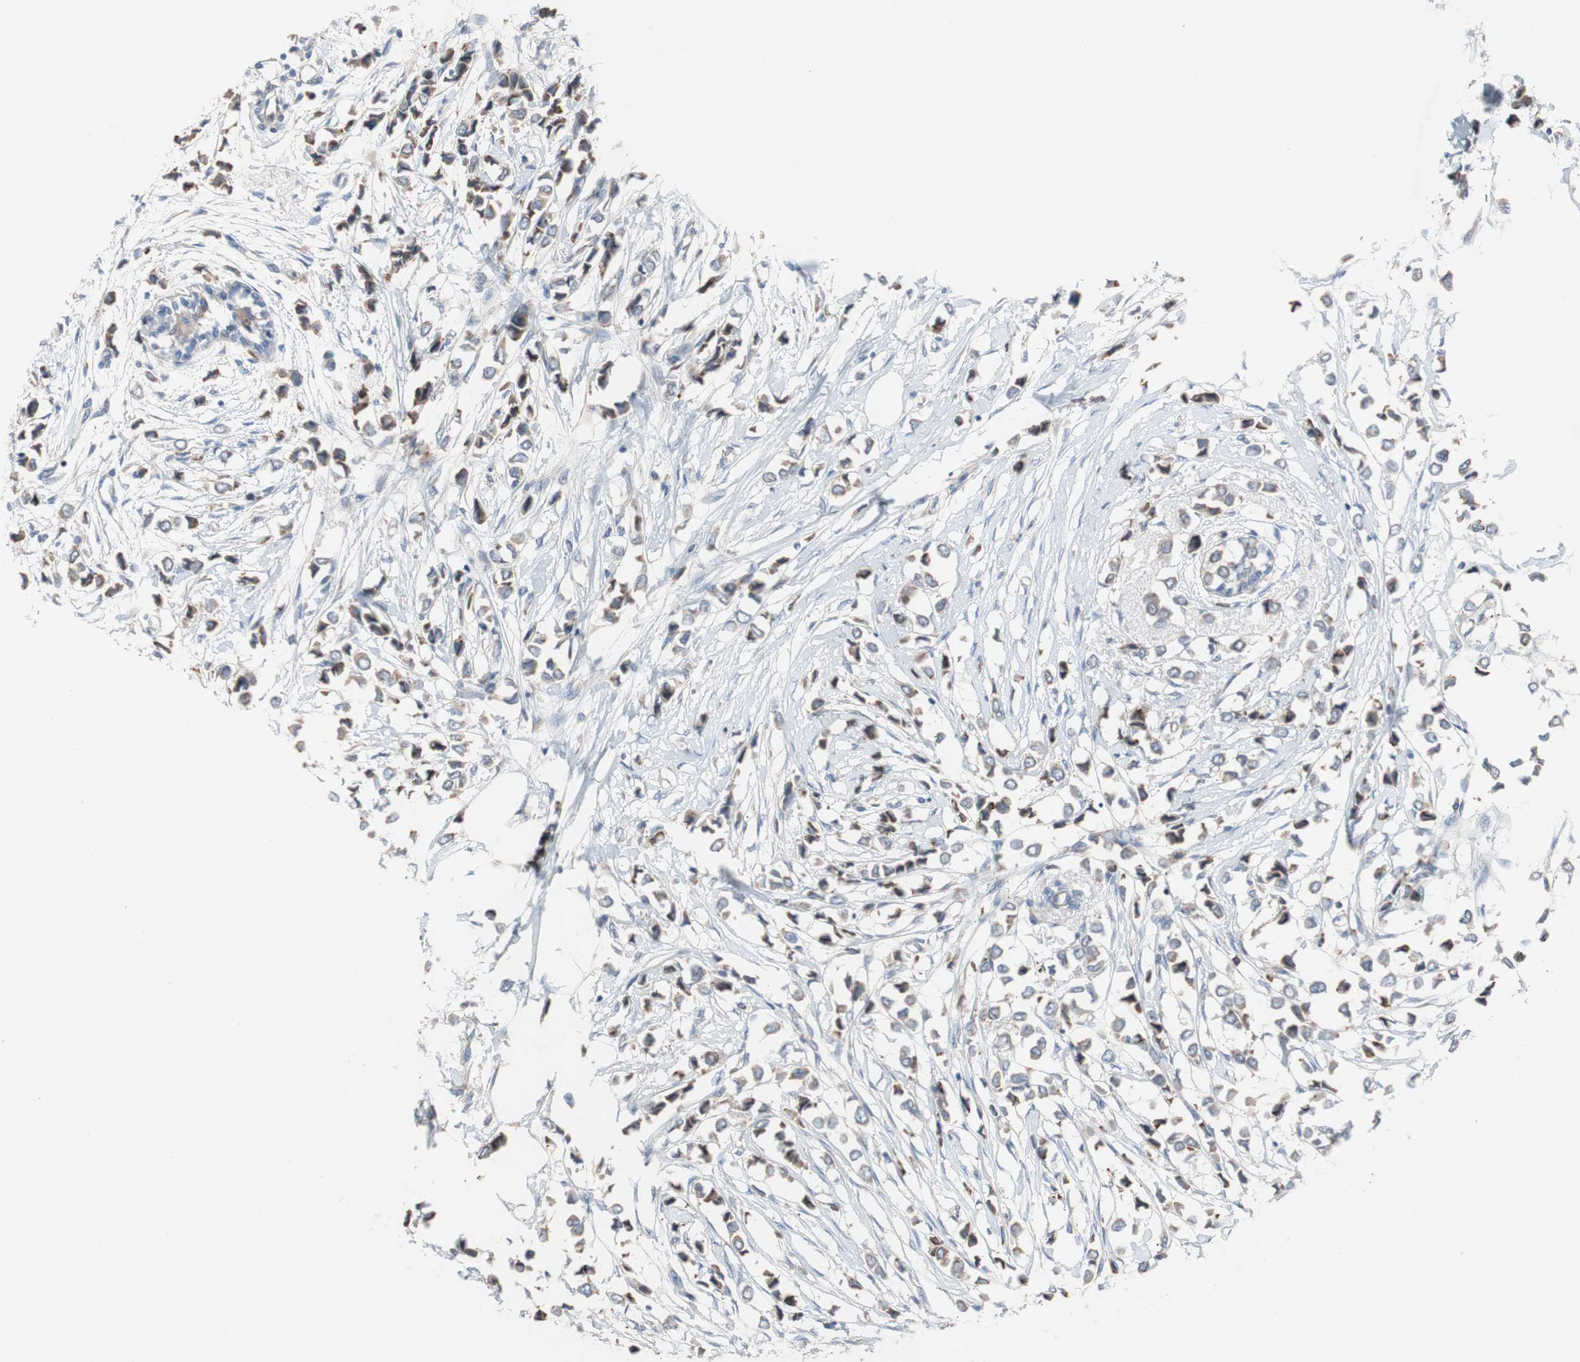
{"staining": {"intensity": "weak", "quantity": ">75%", "location": "cytoplasmic/membranous"}, "tissue": "breast cancer", "cell_type": "Tumor cells", "image_type": "cancer", "snomed": [{"axis": "morphology", "description": "Lobular carcinoma"}, {"axis": "topography", "description": "Breast"}], "caption": "Immunohistochemistry (IHC) of breast lobular carcinoma exhibits low levels of weak cytoplasmic/membranous positivity in about >75% of tumor cells.", "gene": "TTC14", "patient": {"sex": "female", "age": 51}}